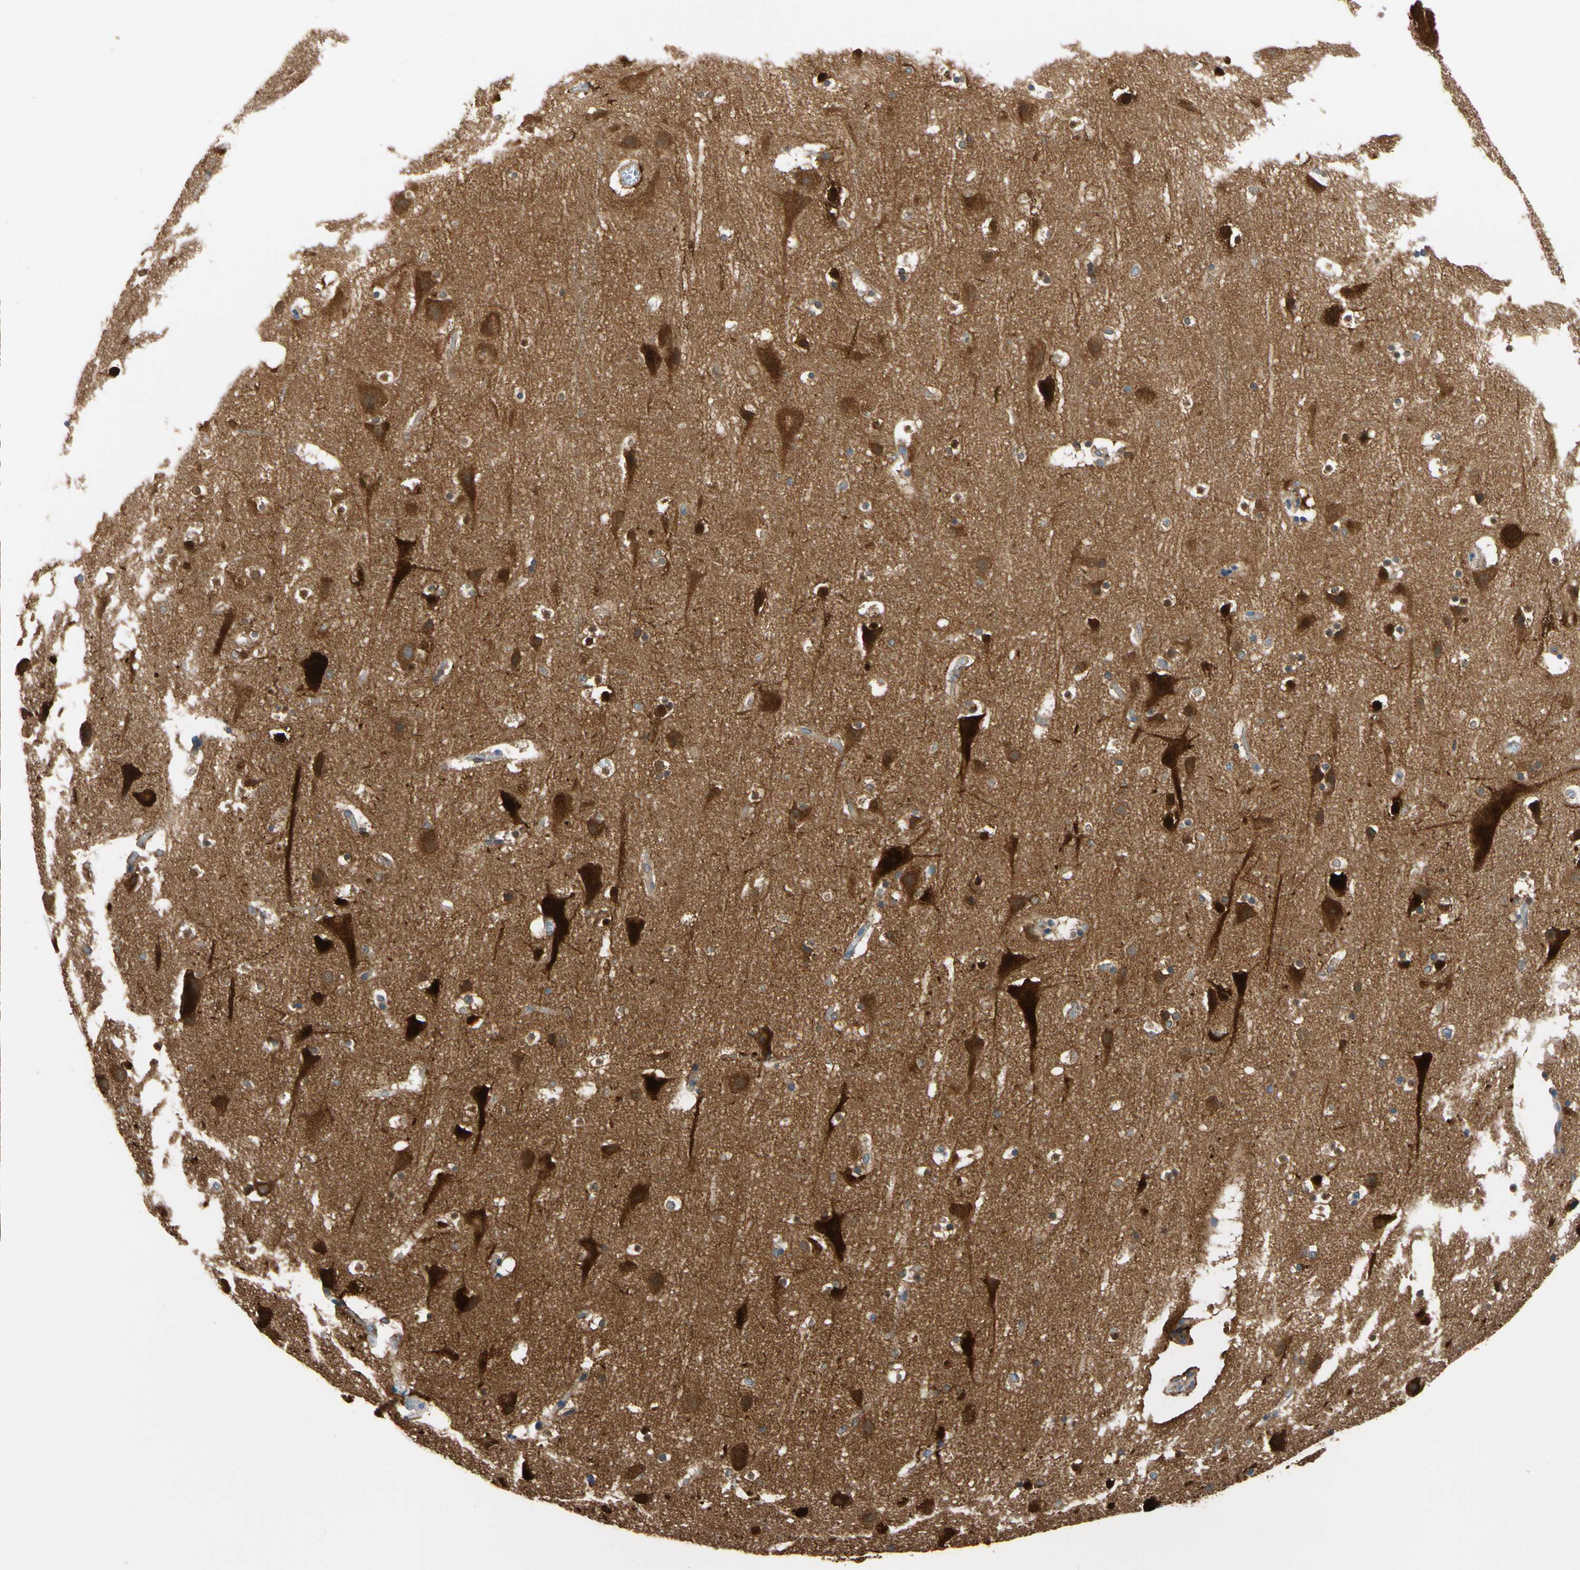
{"staining": {"intensity": "negative", "quantity": "none", "location": "none"}, "tissue": "cerebral cortex", "cell_type": "Endothelial cells", "image_type": "normal", "snomed": [{"axis": "morphology", "description": "Normal tissue, NOS"}, {"axis": "topography", "description": "Cerebral cortex"}], "caption": "This micrograph is of normal cerebral cortex stained with immunohistochemistry (IHC) to label a protein in brown with the nuclei are counter-stained blue. There is no staining in endothelial cells.", "gene": "GPHN", "patient": {"sex": "male", "age": 45}}